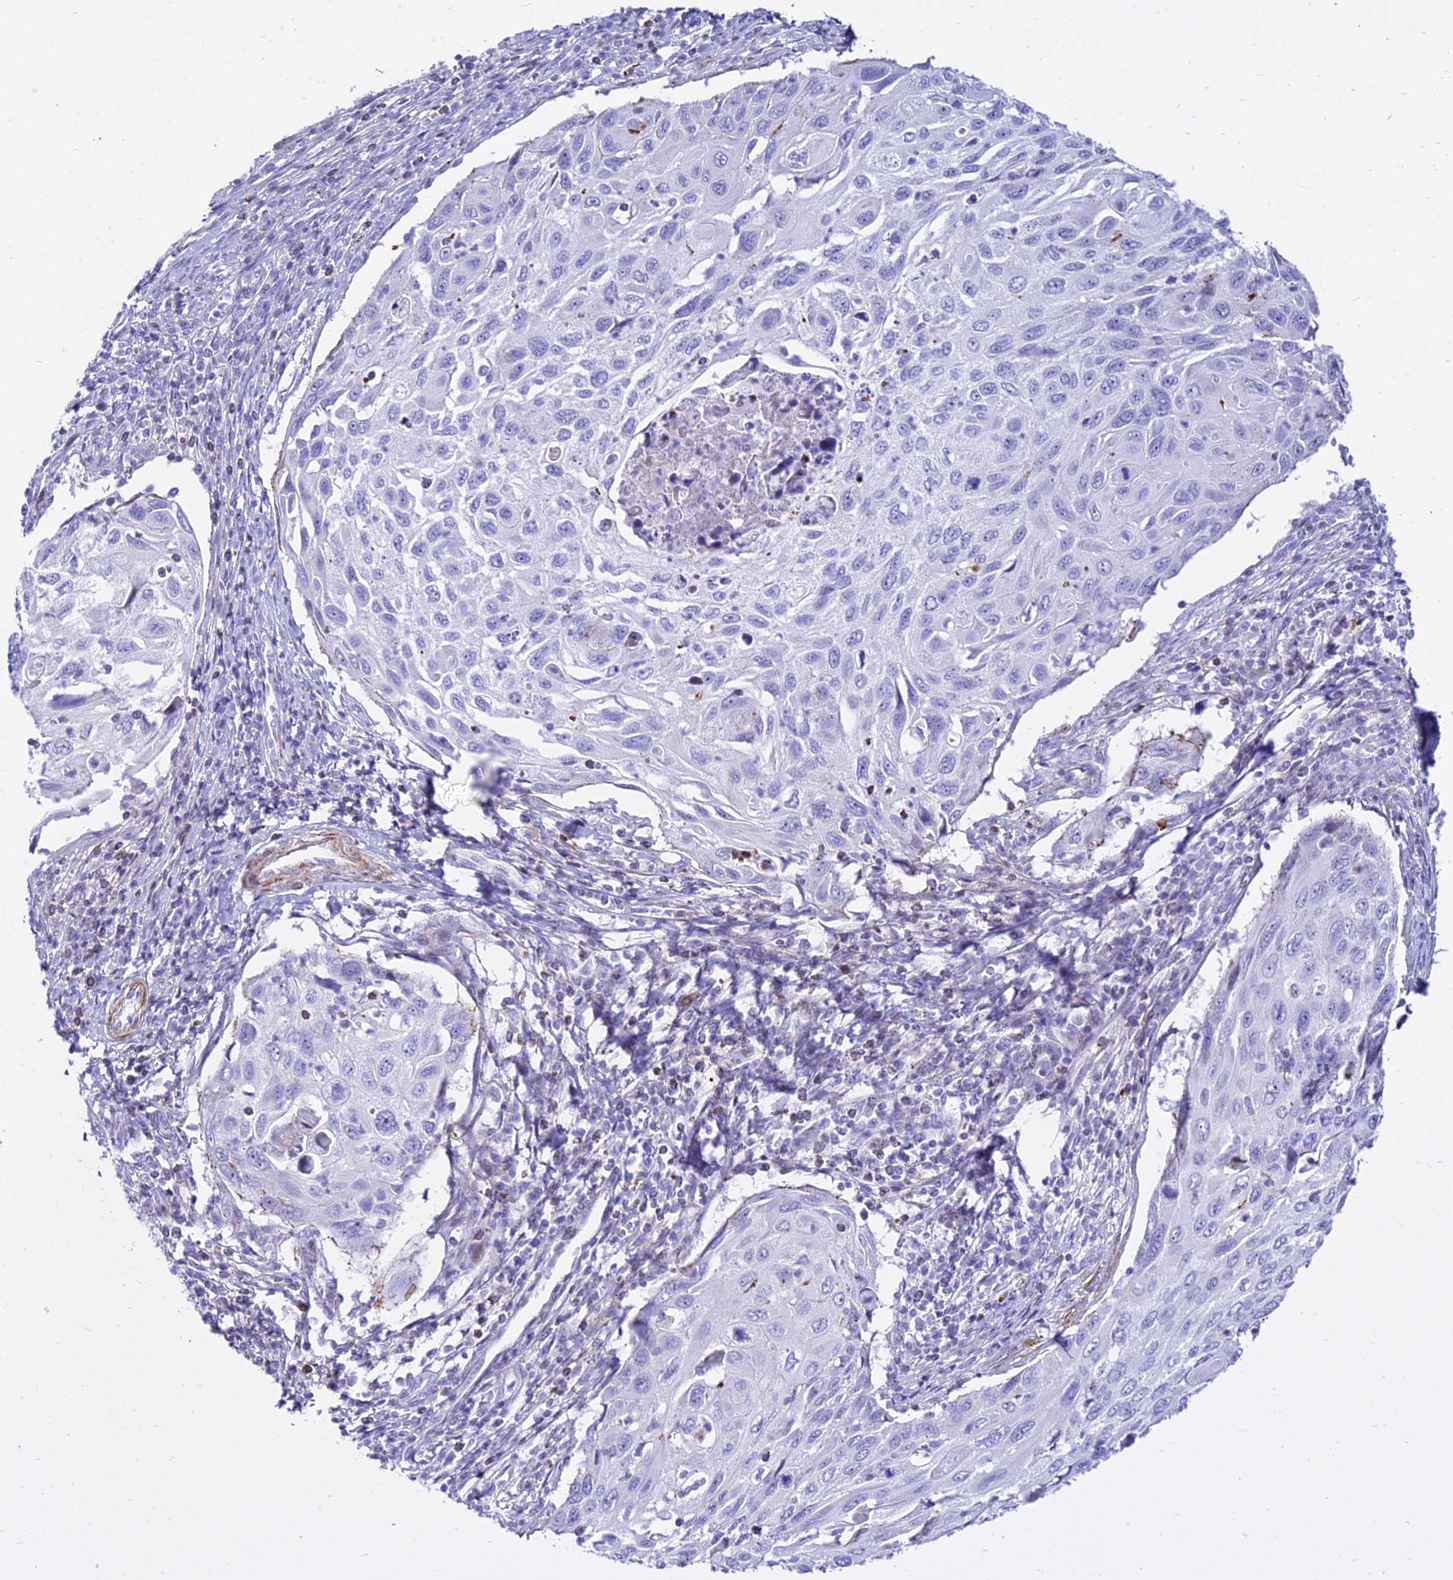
{"staining": {"intensity": "negative", "quantity": "none", "location": "none"}, "tissue": "cervical cancer", "cell_type": "Tumor cells", "image_type": "cancer", "snomed": [{"axis": "morphology", "description": "Squamous cell carcinoma, NOS"}, {"axis": "topography", "description": "Cervix"}], "caption": "Protein analysis of cervical cancer exhibits no significant expression in tumor cells. The staining is performed using DAB brown chromogen with nuclei counter-stained in using hematoxylin.", "gene": "DLX1", "patient": {"sex": "female", "age": 70}}